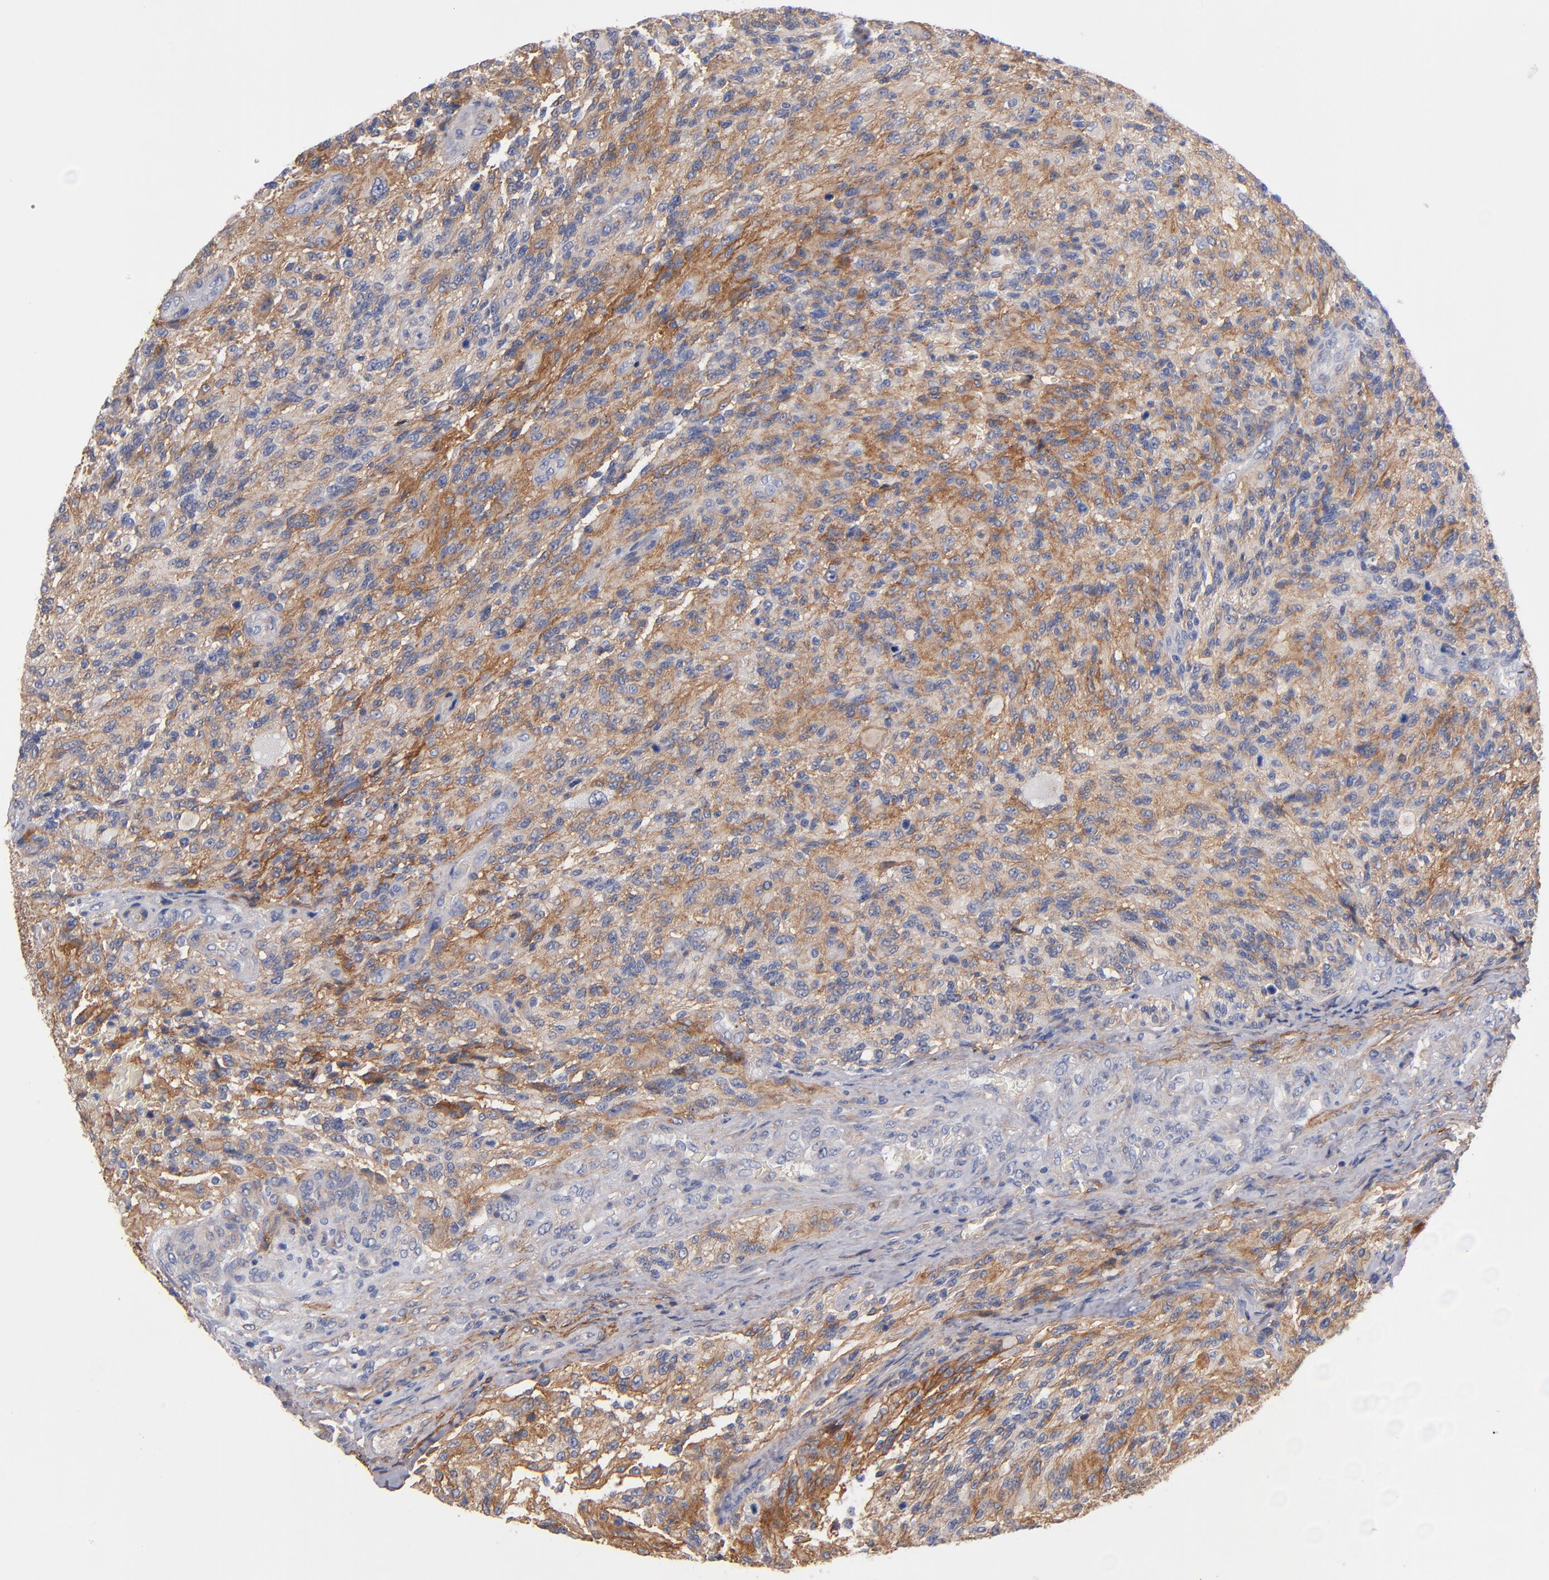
{"staining": {"intensity": "moderate", "quantity": ">75%", "location": "cytoplasmic/membranous"}, "tissue": "glioma", "cell_type": "Tumor cells", "image_type": "cancer", "snomed": [{"axis": "morphology", "description": "Normal tissue, NOS"}, {"axis": "morphology", "description": "Glioma, malignant, High grade"}, {"axis": "topography", "description": "Cerebral cortex"}], "caption": "Malignant high-grade glioma stained with a brown dye exhibits moderate cytoplasmic/membranous positive expression in about >75% of tumor cells.", "gene": "PLSCR4", "patient": {"sex": "male", "age": 56}}